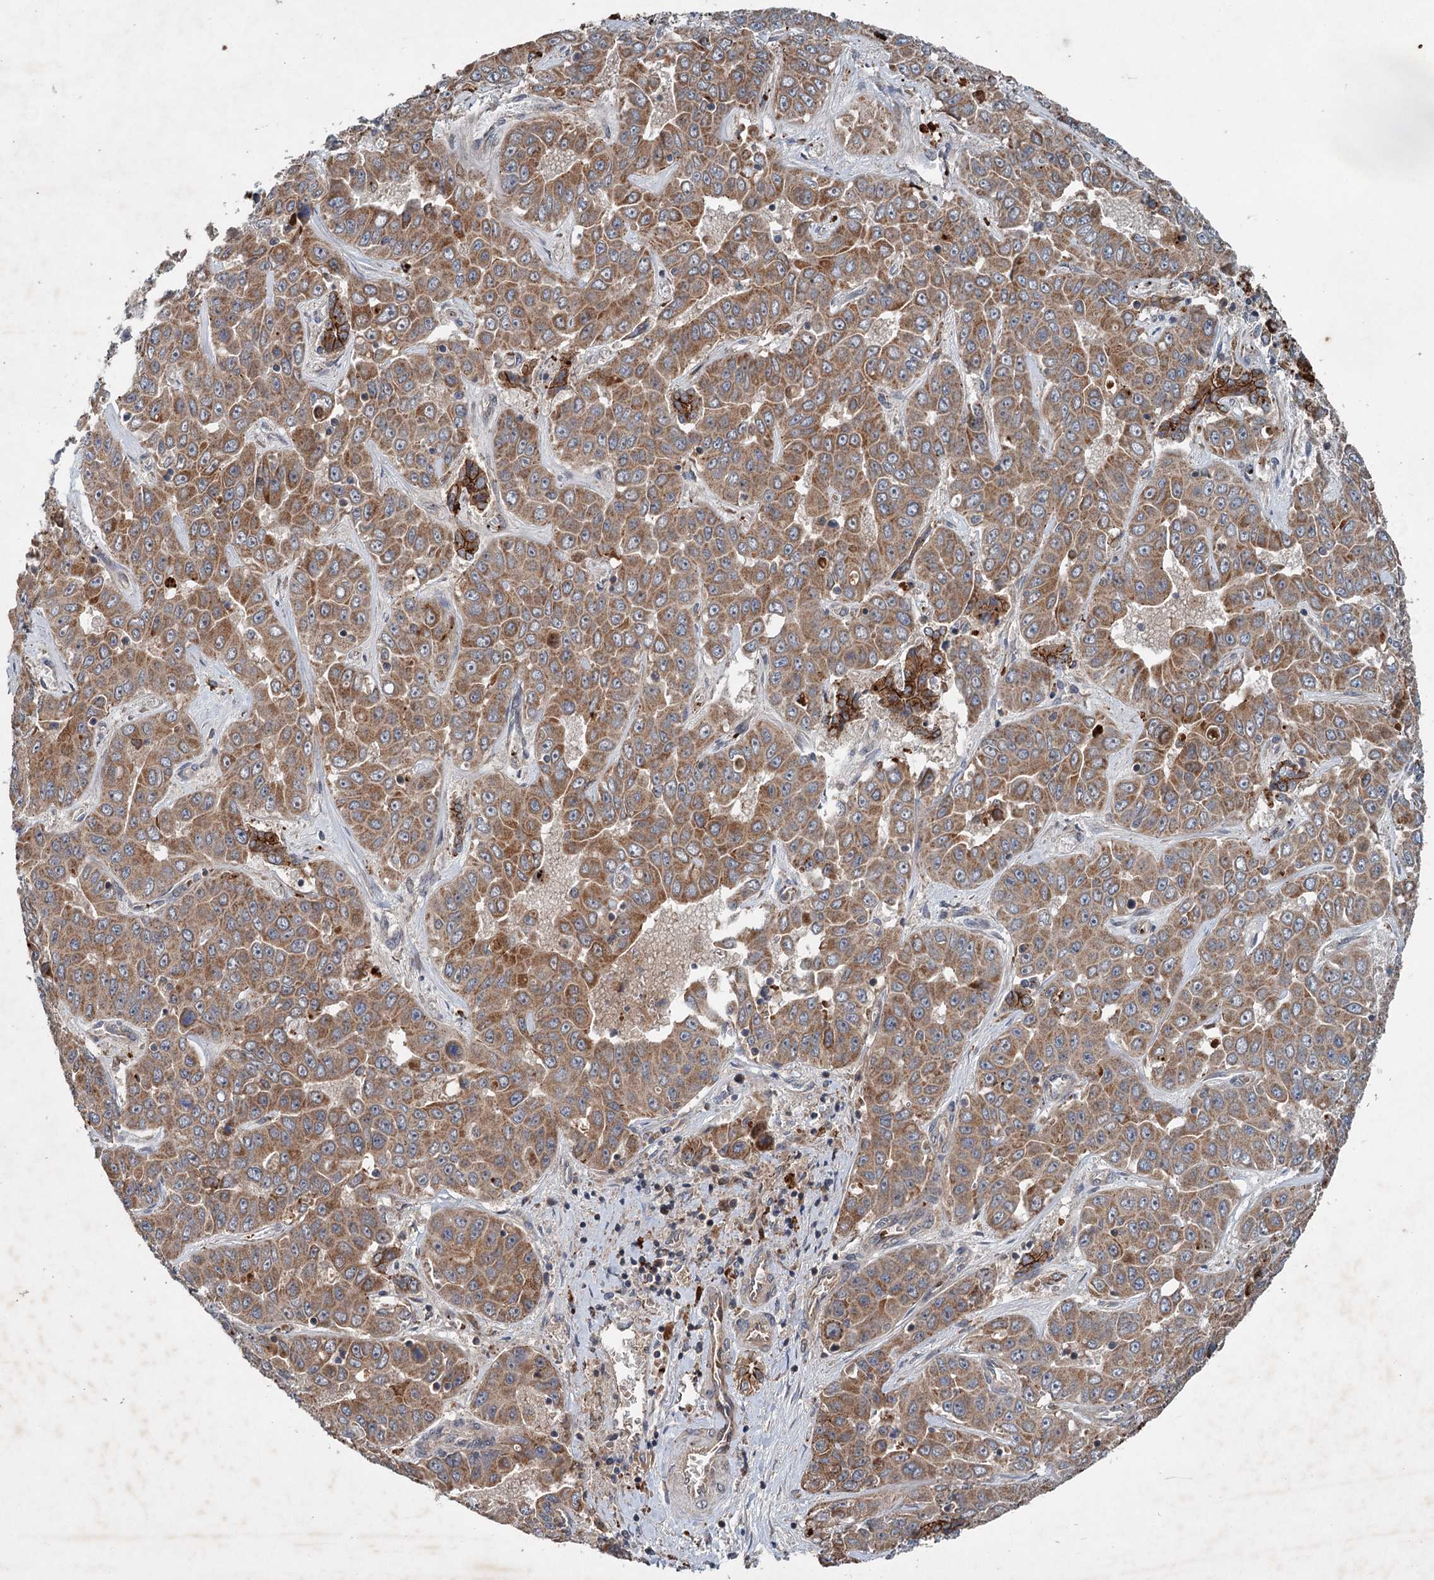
{"staining": {"intensity": "moderate", "quantity": ">75%", "location": "cytoplasmic/membranous"}, "tissue": "liver cancer", "cell_type": "Tumor cells", "image_type": "cancer", "snomed": [{"axis": "morphology", "description": "Cholangiocarcinoma"}, {"axis": "topography", "description": "Liver"}], "caption": "Liver cancer was stained to show a protein in brown. There is medium levels of moderate cytoplasmic/membranous positivity in about >75% of tumor cells.", "gene": "N4BP2L2", "patient": {"sex": "female", "age": 52}}